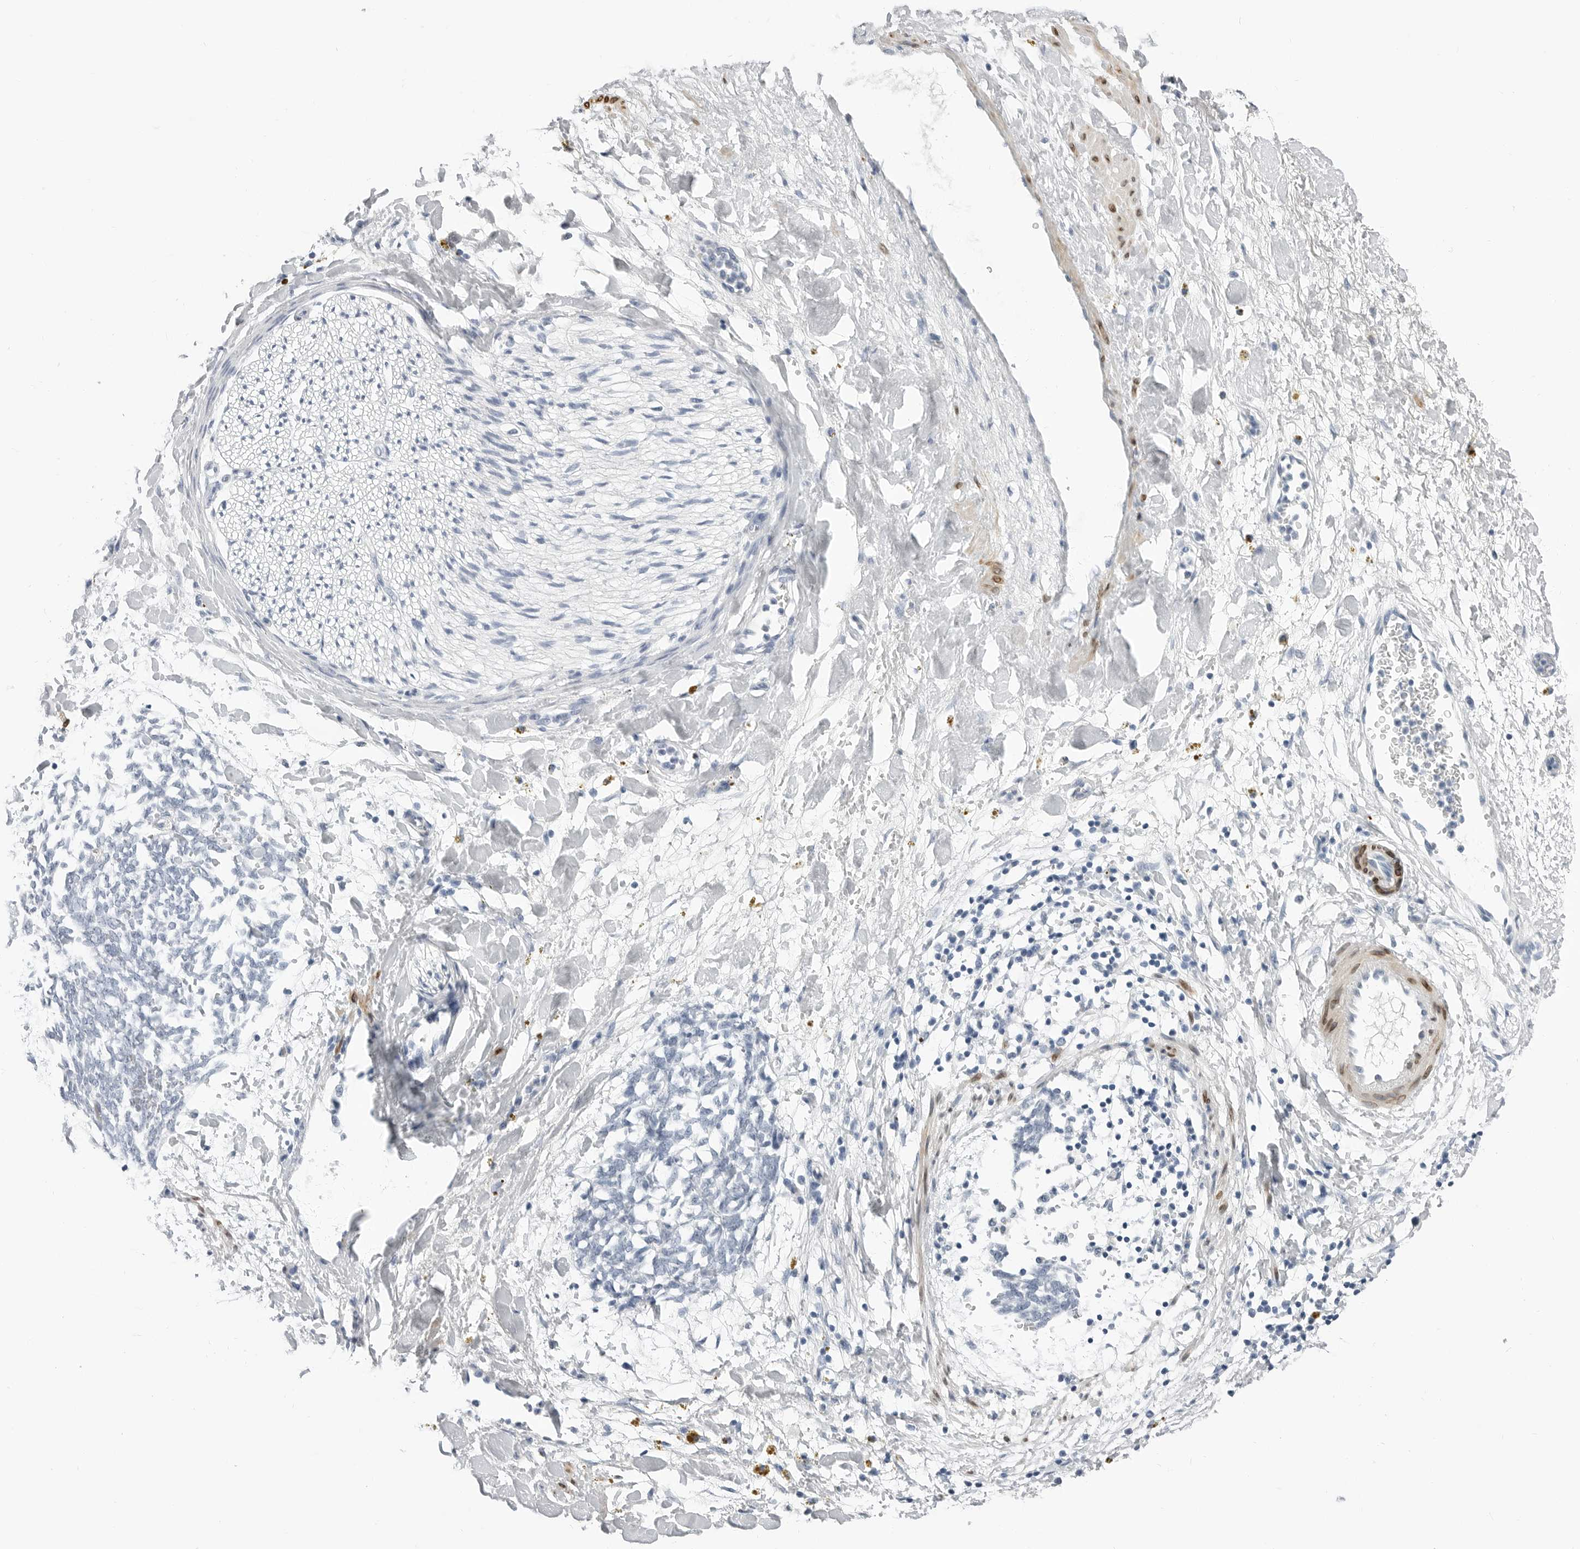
{"staining": {"intensity": "negative", "quantity": "none", "location": "none"}, "tissue": "adipose tissue", "cell_type": "Adipocytes", "image_type": "normal", "snomed": [{"axis": "morphology", "description": "Normal tissue, NOS"}, {"axis": "topography", "description": "Kidney"}, {"axis": "topography", "description": "Peripheral nerve tissue"}], "caption": "This is a histopathology image of immunohistochemistry staining of normal adipose tissue, which shows no staining in adipocytes. Nuclei are stained in blue.", "gene": "PLN", "patient": {"sex": "male", "age": 7}}